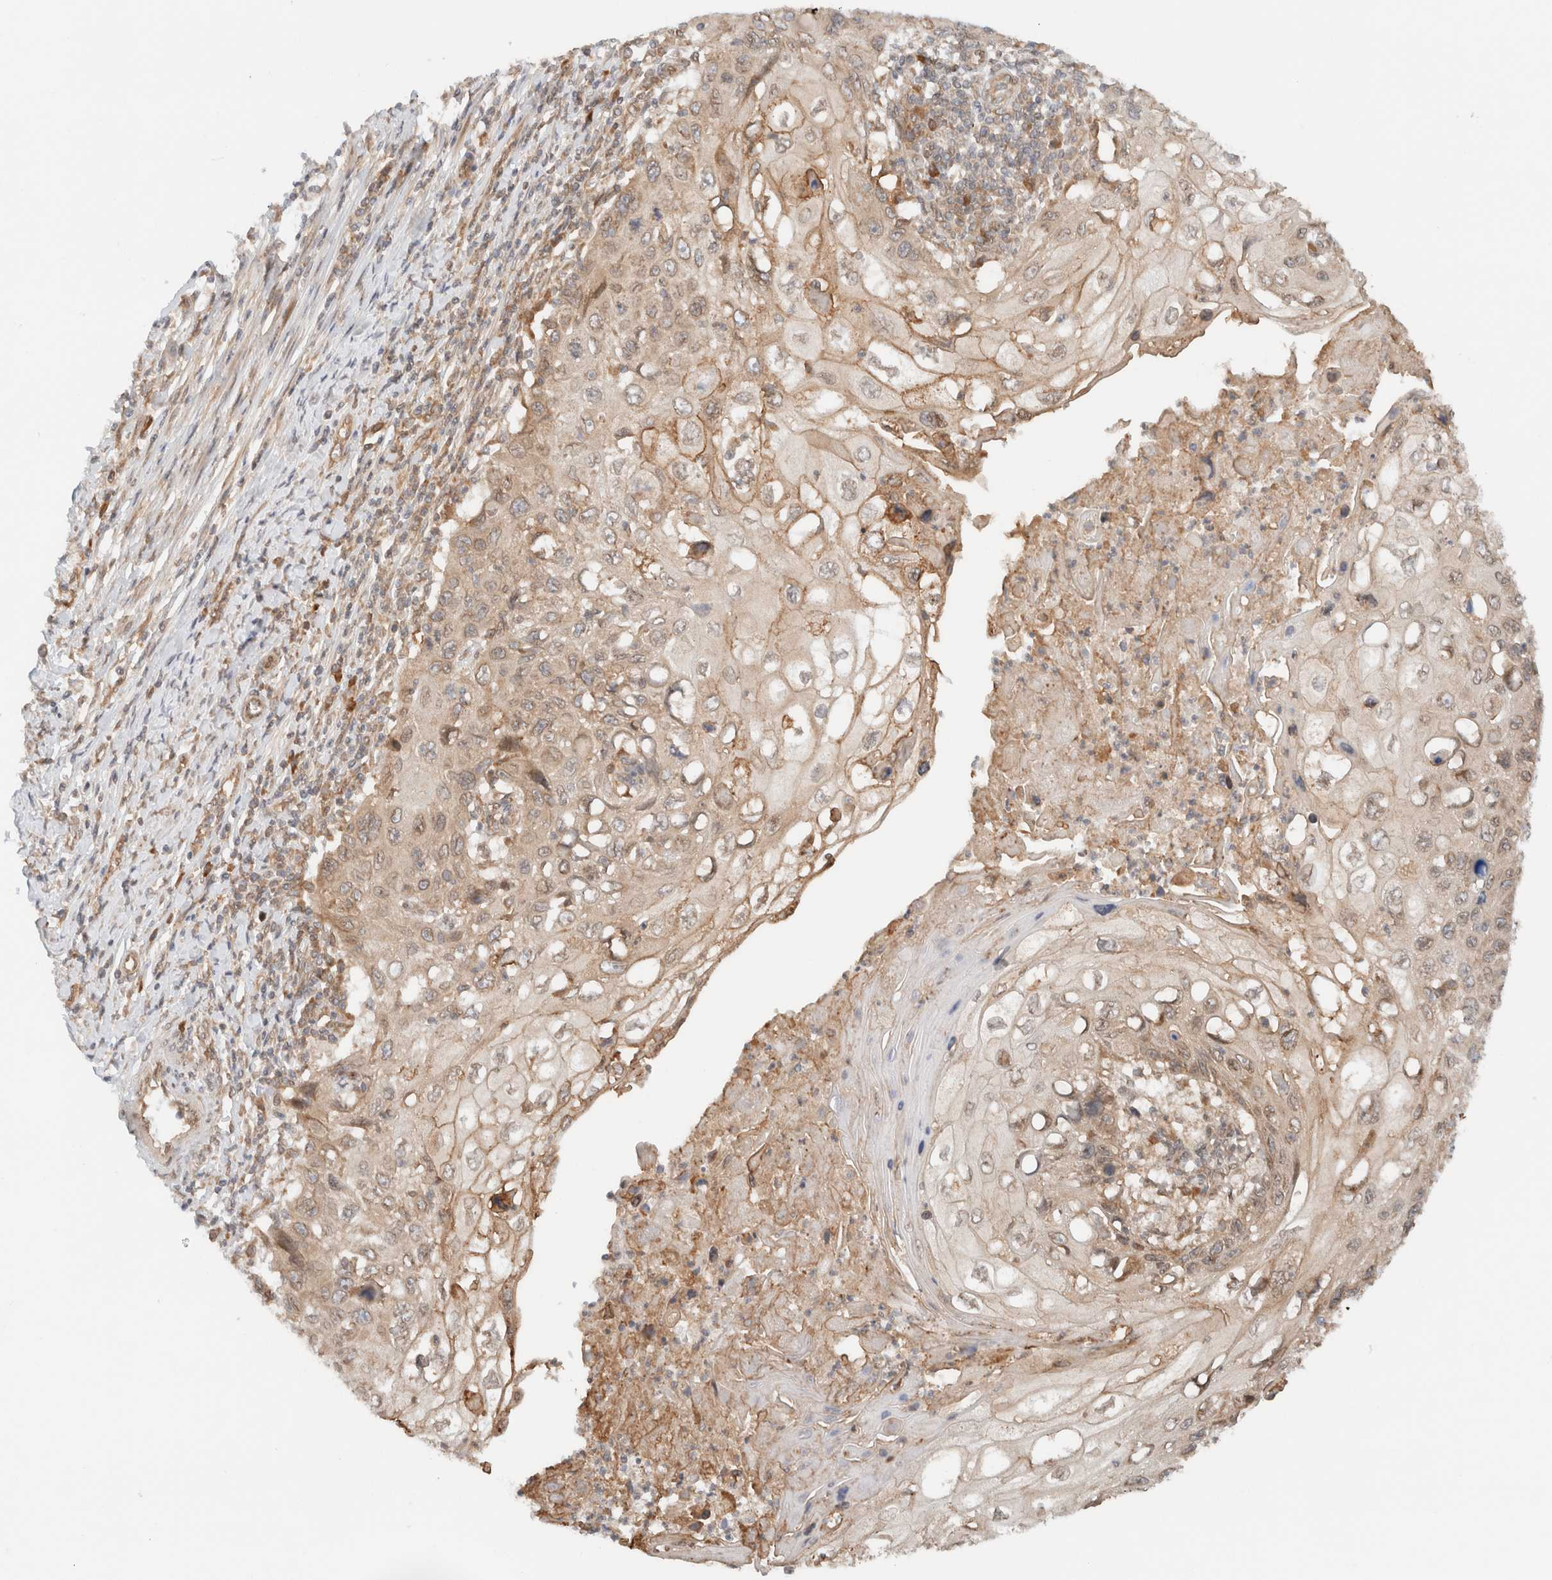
{"staining": {"intensity": "weak", "quantity": ">75%", "location": "cytoplasmic/membranous"}, "tissue": "cervical cancer", "cell_type": "Tumor cells", "image_type": "cancer", "snomed": [{"axis": "morphology", "description": "Squamous cell carcinoma, NOS"}, {"axis": "topography", "description": "Cervix"}], "caption": "Human cervical cancer (squamous cell carcinoma) stained with a protein marker shows weak staining in tumor cells.", "gene": "ARFGEF2", "patient": {"sex": "female", "age": 70}}